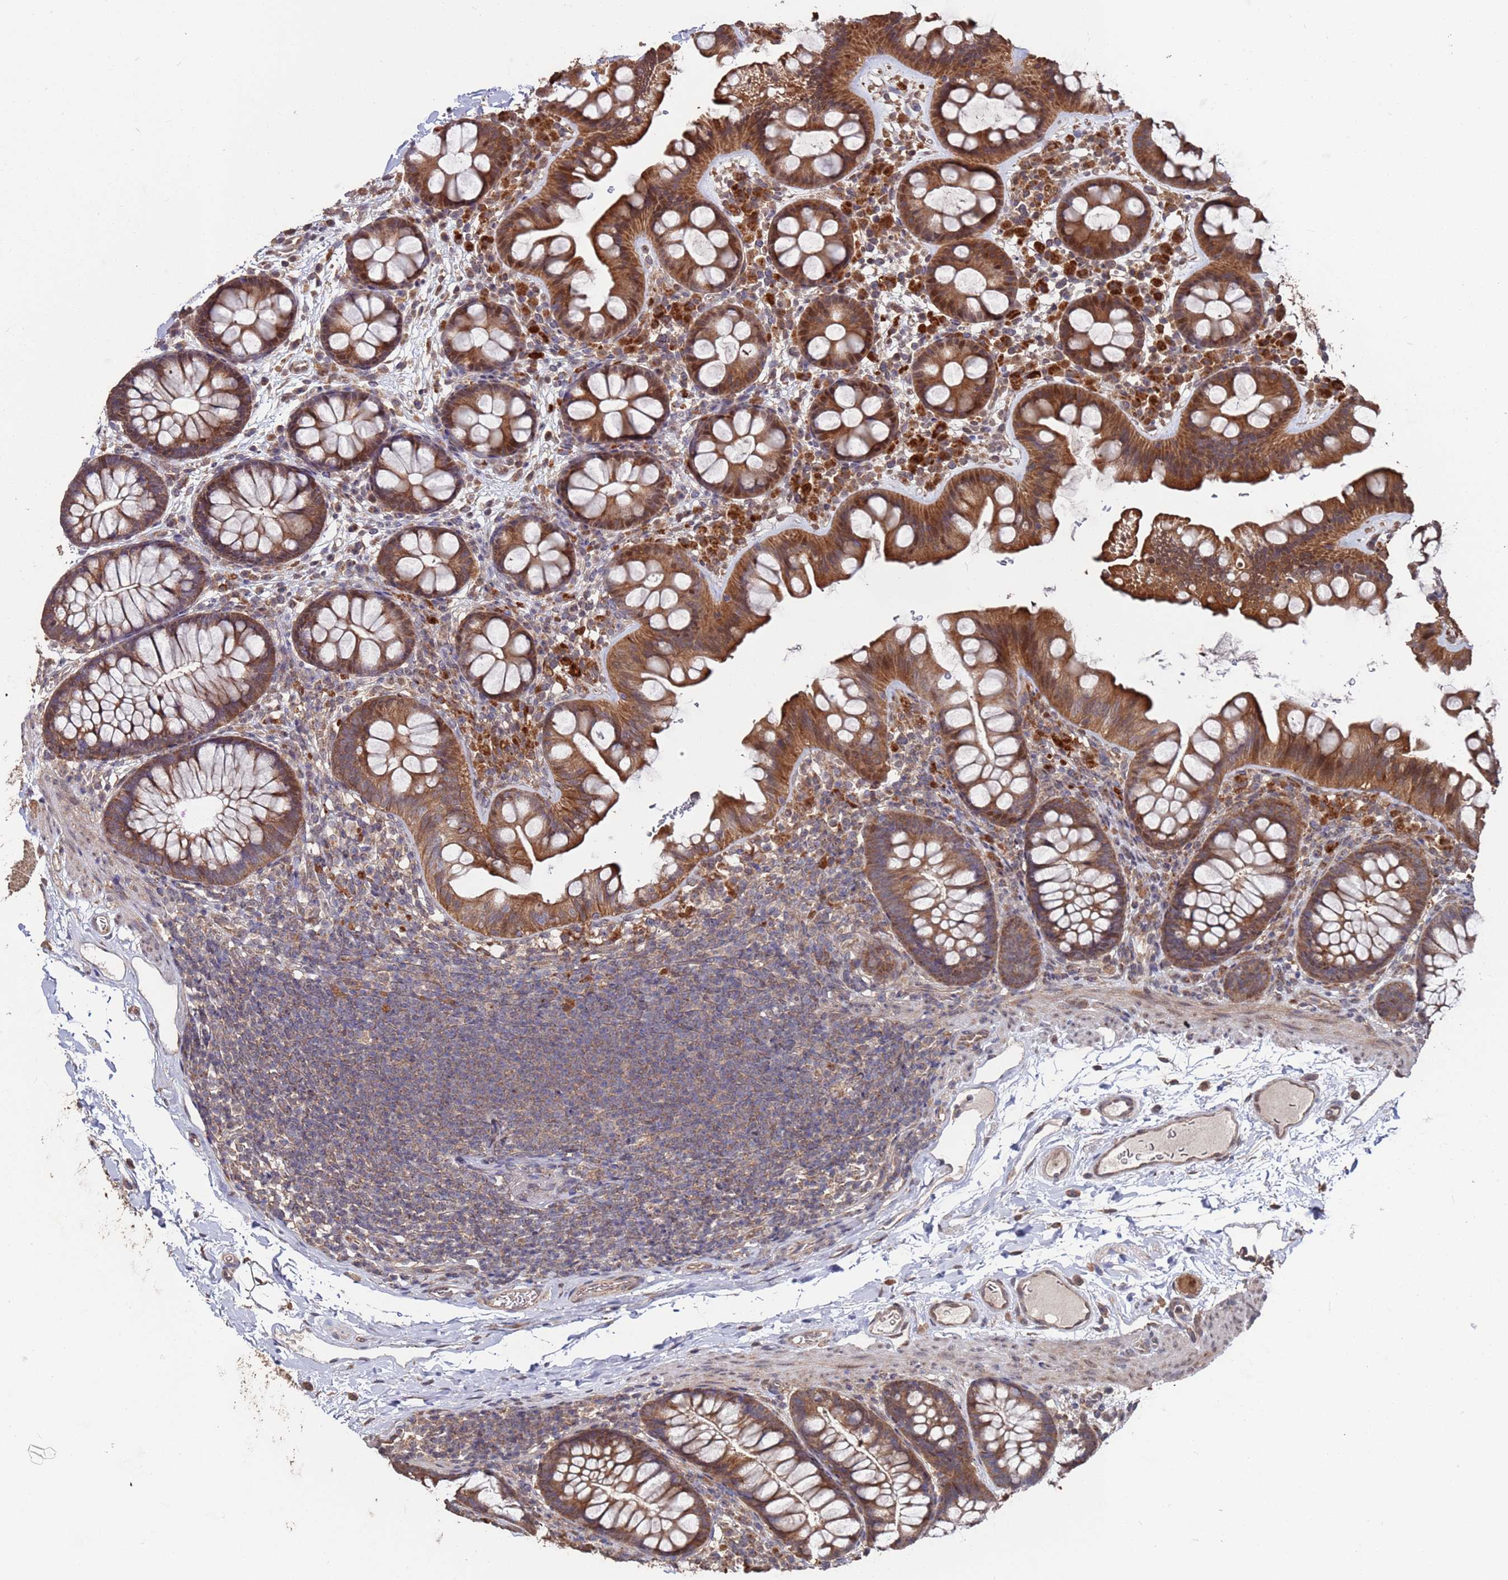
{"staining": {"intensity": "moderate", "quantity": ">75%", "location": "cytoplasmic/membranous"}, "tissue": "colon", "cell_type": "Endothelial cells", "image_type": "normal", "snomed": [{"axis": "morphology", "description": "Normal tissue, NOS"}, {"axis": "topography", "description": "Colon"}], "caption": "Immunohistochemistry image of normal human colon stained for a protein (brown), which reveals medium levels of moderate cytoplasmic/membranous expression in about >75% of endothelial cells.", "gene": "PRR7", "patient": {"sex": "female", "age": 62}}